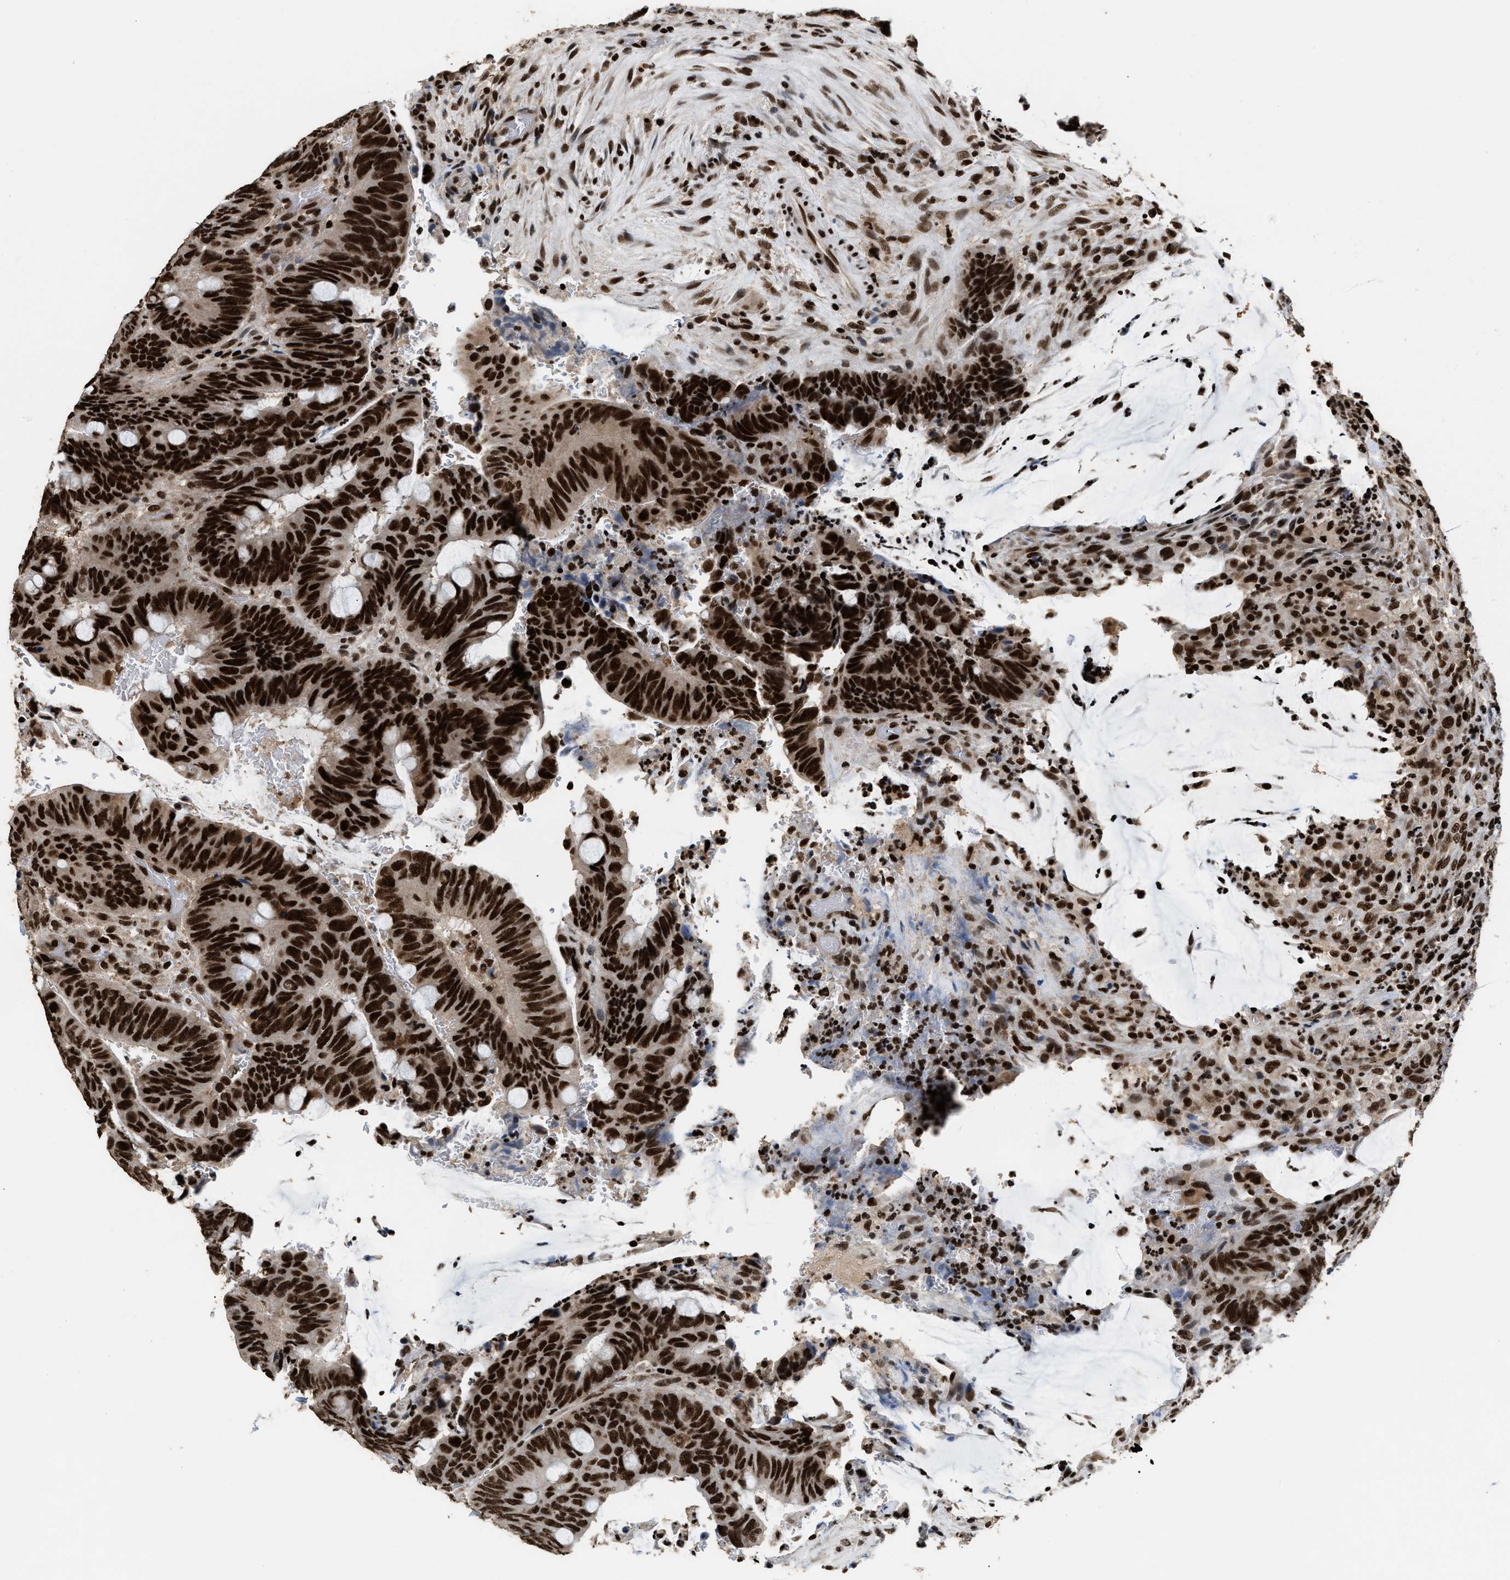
{"staining": {"intensity": "strong", "quantity": ">75%", "location": "nuclear"}, "tissue": "colorectal cancer", "cell_type": "Tumor cells", "image_type": "cancer", "snomed": [{"axis": "morphology", "description": "Normal tissue, NOS"}, {"axis": "morphology", "description": "Adenocarcinoma, NOS"}, {"axis": "topography", "description": "Rectum"}, {"axis": "topography", "description": "Peripheral nerve tissue"}], "caption": "The micrograph demonstrates immunohistochemical staining of colorectal adenocarcinoma. There is strong nuclear staining is present in approximately >75% of tumor cells. (Stains: DAB in brown, nuclei in blue, Microscopy: brightfield microscopy at high magnification).", "gene": "RAD21", "patient": {"sex": "male", "age": 92}}